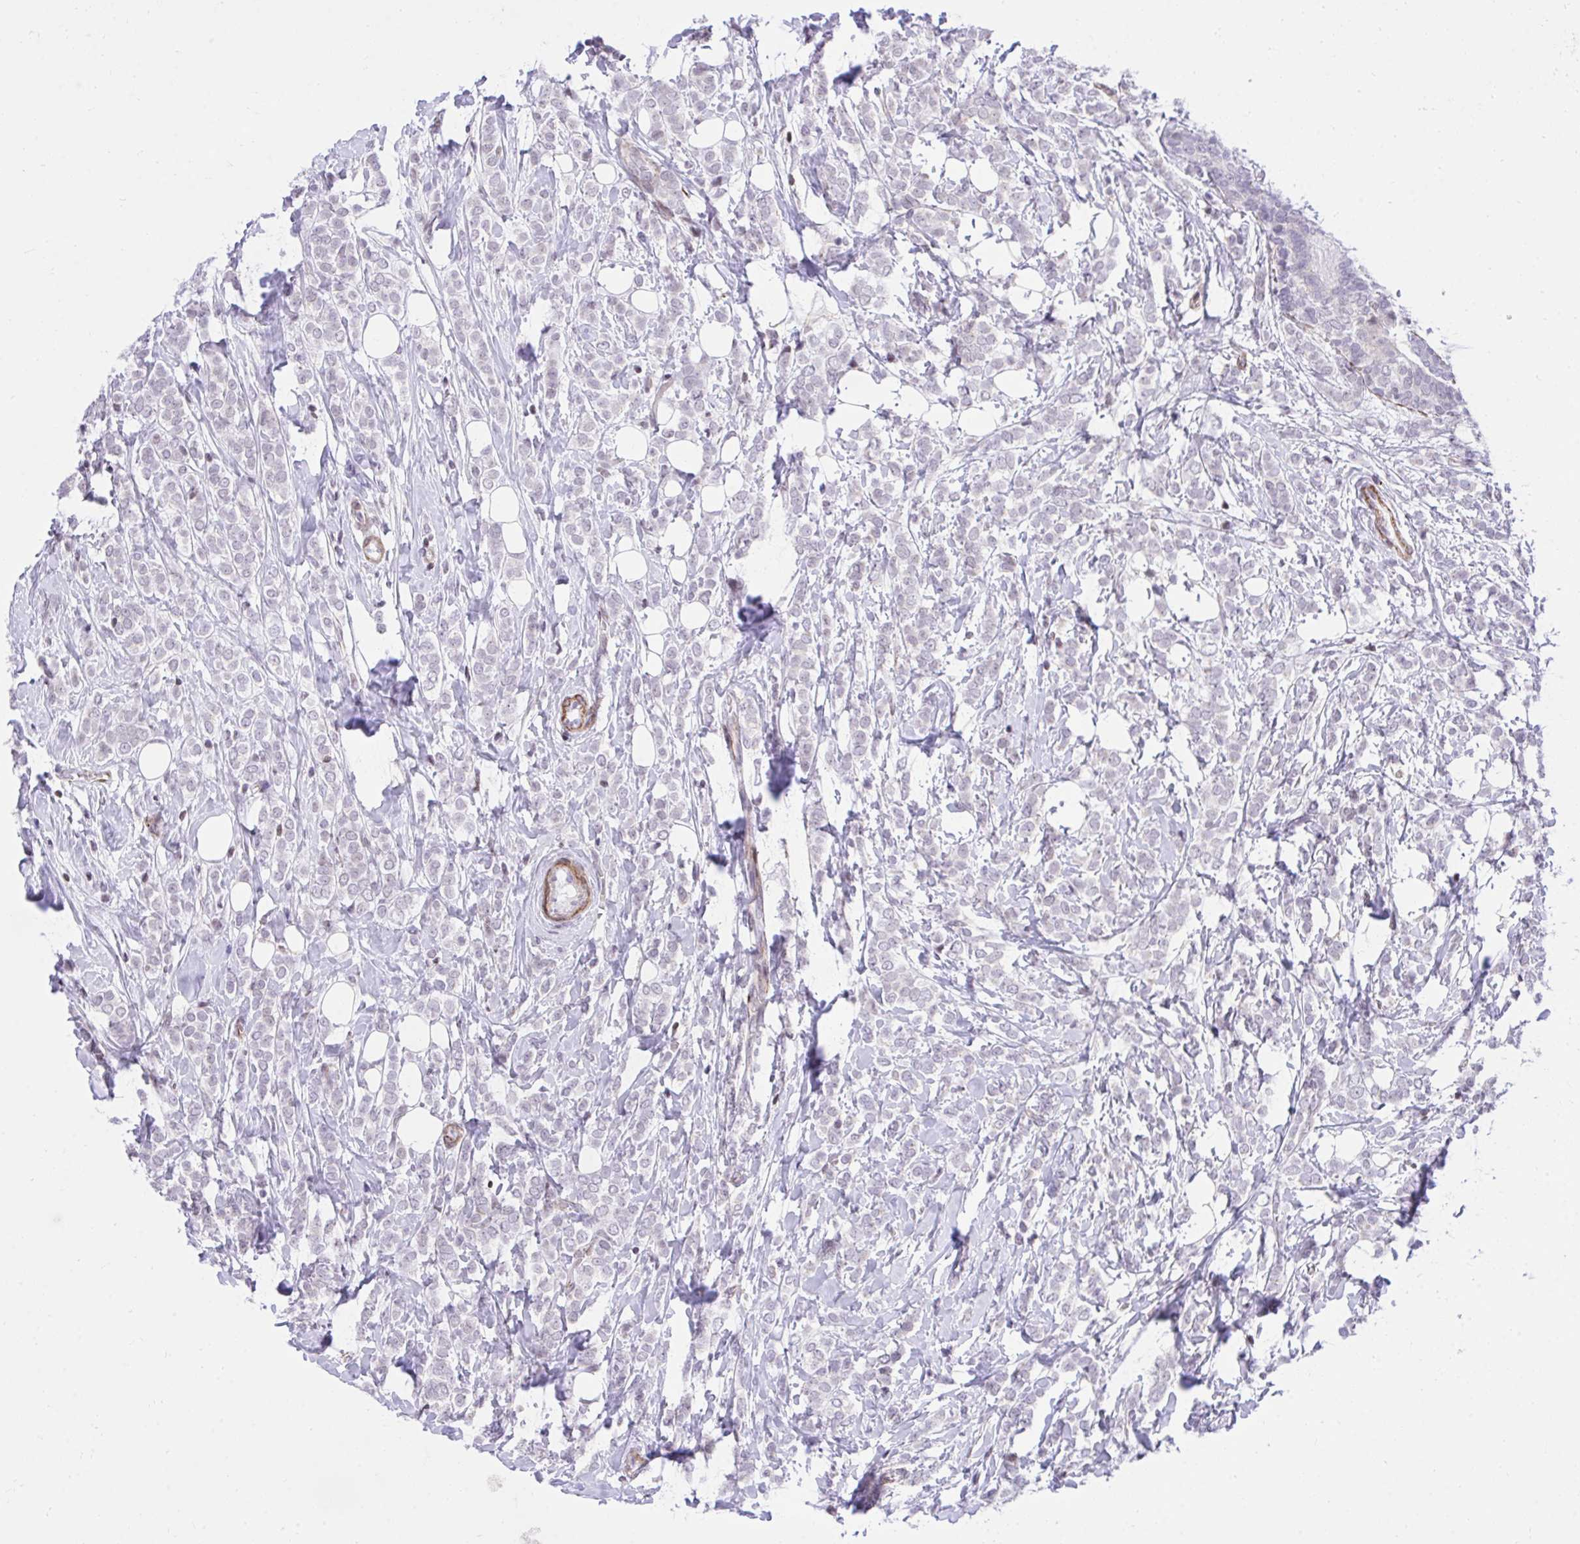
{"staining": {"intensity": "negative", "quantity": "none", "location": "none"}, "tissue": "breast cancer", "cell_type": "Tumor cells", "image_type": "cancer", "snomed": [{"axis": "morphology", "description": "Lobular carcinoma"}, {"axis": "topography", "description": "Breast"}], "caption": "Breast lobular carcinoma was stained to show a protein in brown. There is no significant expression in tumor cells.", "gene": "KCNN4", "patient": {"sex": "female", "age": 49}}